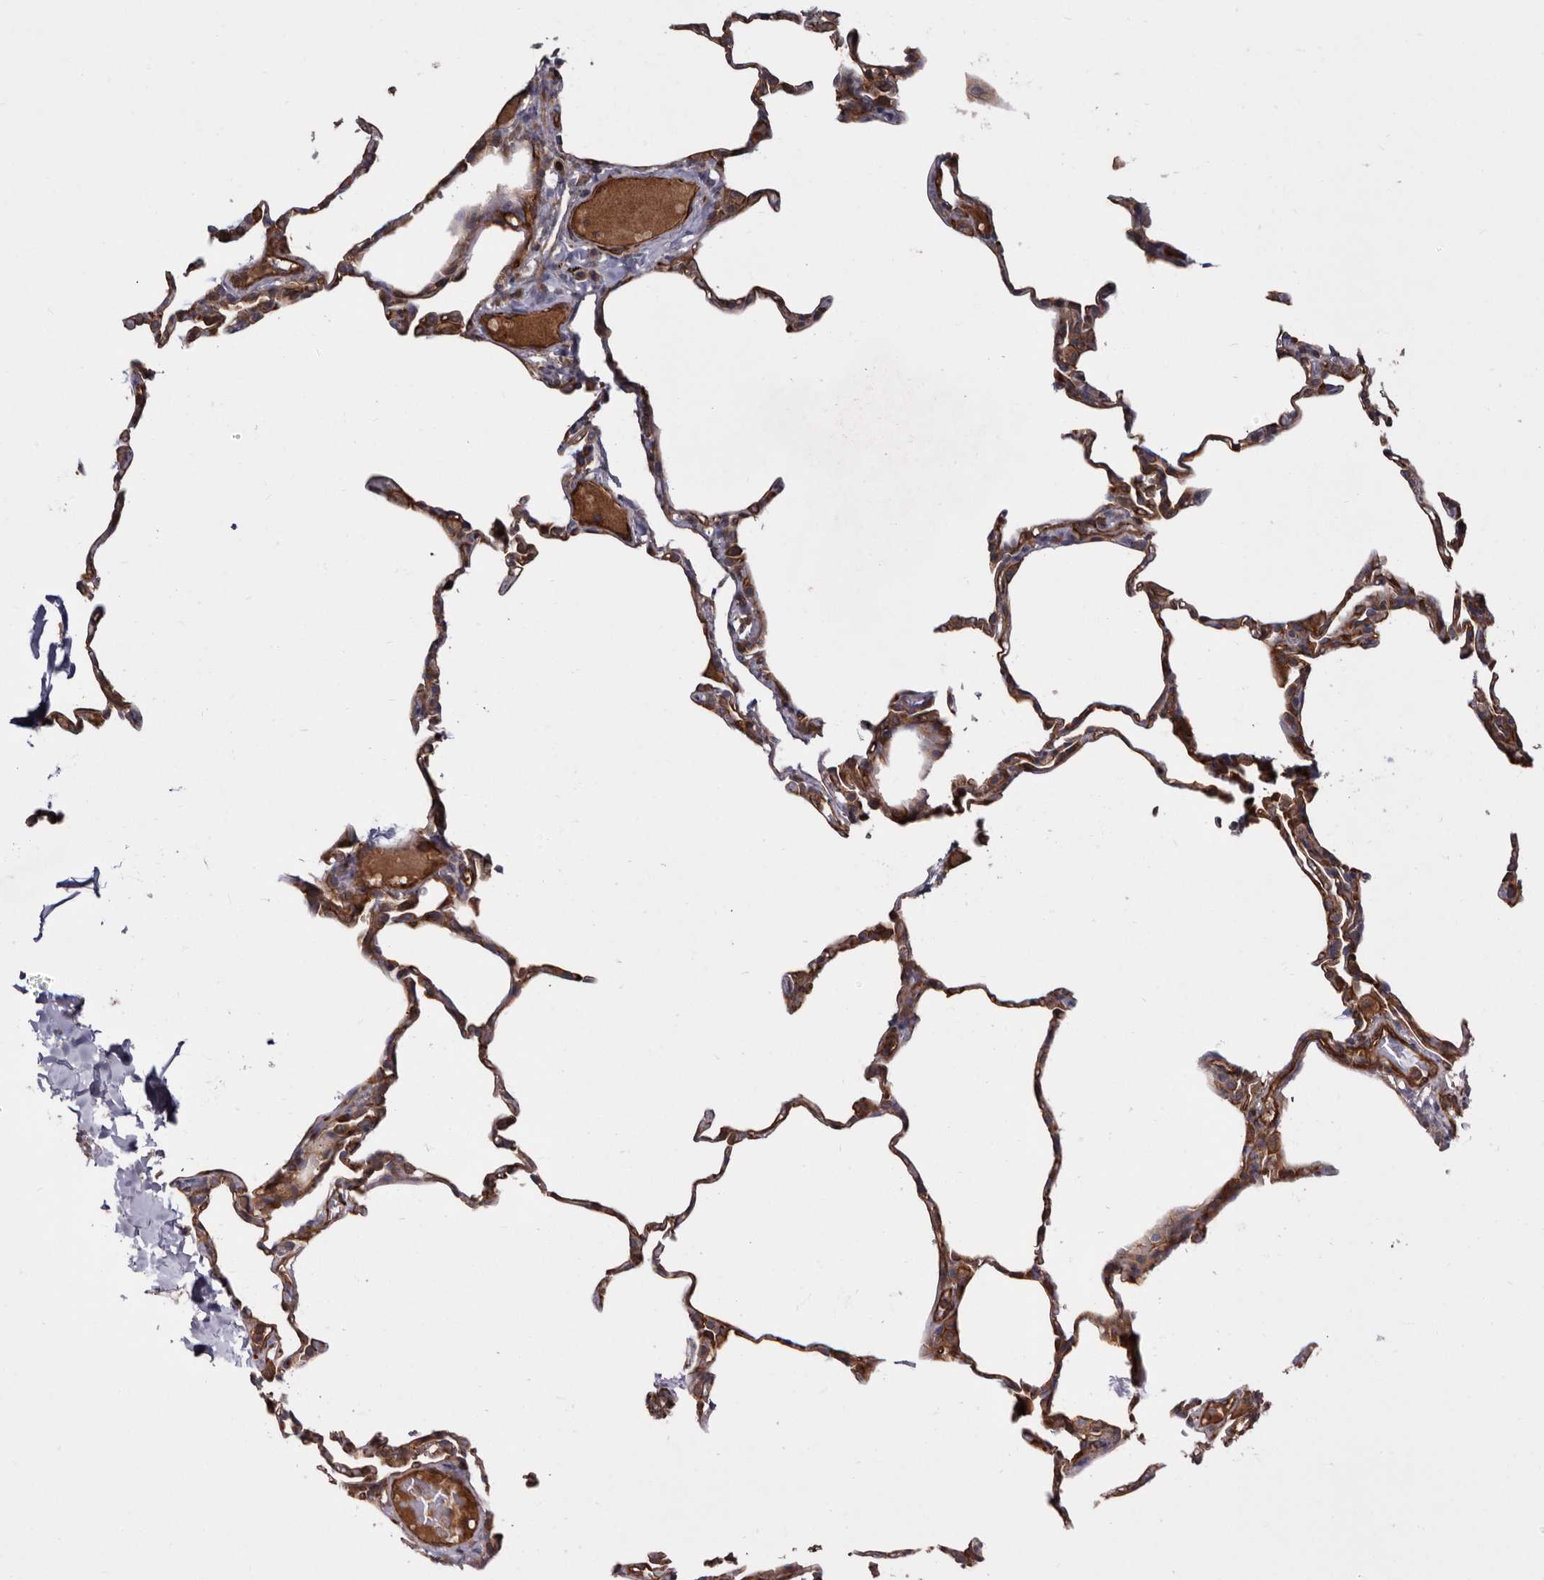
{"staining": {"intensity": "moderate", "quantity": ">75%", "location": "cytoplasmic/membranous"}, "tissue": "lung", "cell_type": "Alveolar cells", "image_type": "normal", "snomed": [{"axis": "morphology", "description": "Normal tissue, NOS"}, {"axis": "topography", "description": "Lung"}], "caption": "Moderate cytoplasmic/membranous staining for a protein is seen in approximately >75% of alveolar cells of unremarkable lung using immunohistochemistry (IHC).", "gene": "TMC7", "patient": {"sex": "male", "age": 20}}